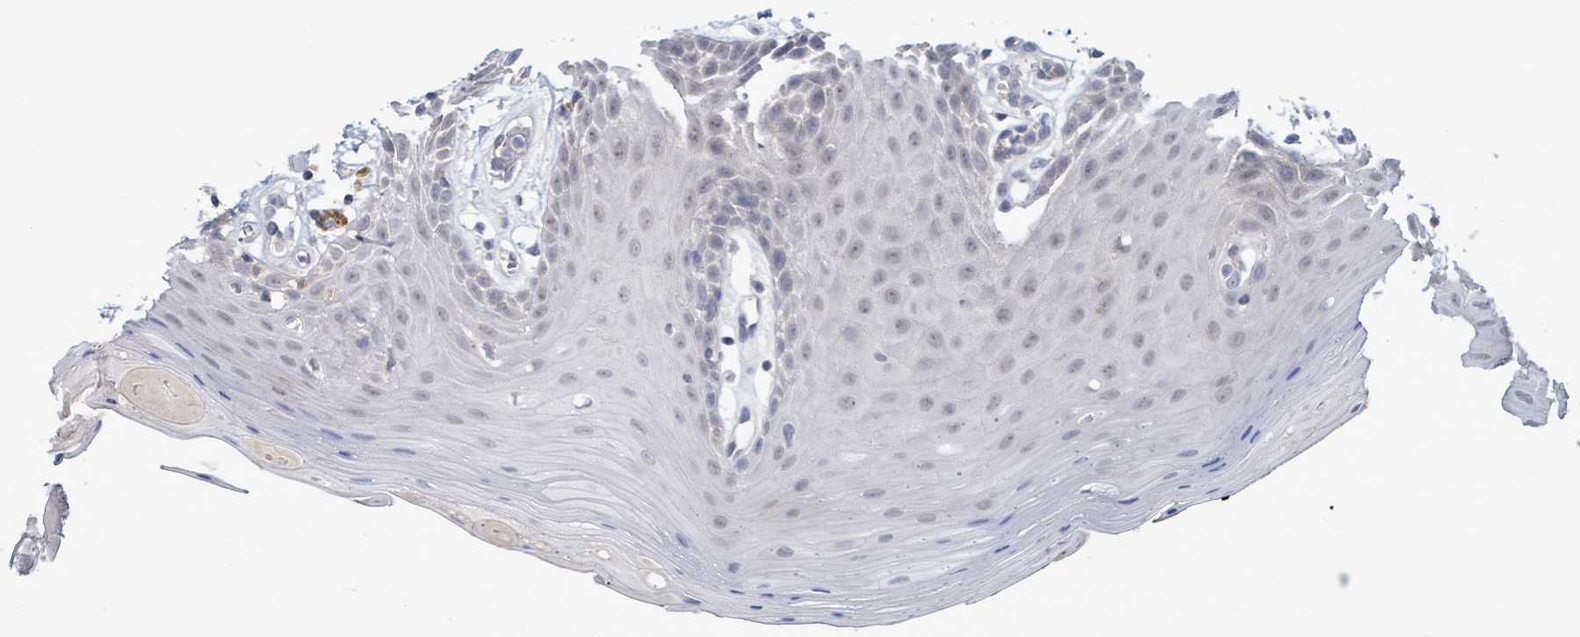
{"staining": {"intensity": "negative", "quantity": "none", "location": "none"}, "tissue": "oral mucosa", "cell_type": "Squamous epithelial cells", "image_type": "normal", "snomed": [{"axis": "morphology", "description": "Normal tissue, NOS"}, {"axis": "topography", "description": "Oral tissue"}, {"axis": "topography", "description": "Tounge, NOS"}], "caption": "Photomicrograph shows no significant protein expression in squamous epithelial cells of benign oral mucosa. The staining is performed using DAB brown chromogen with nuclei counter-stained in using hematoxylin.", "gene": "AMMECR1", "patient": {"sex": "female", "age": 59}}